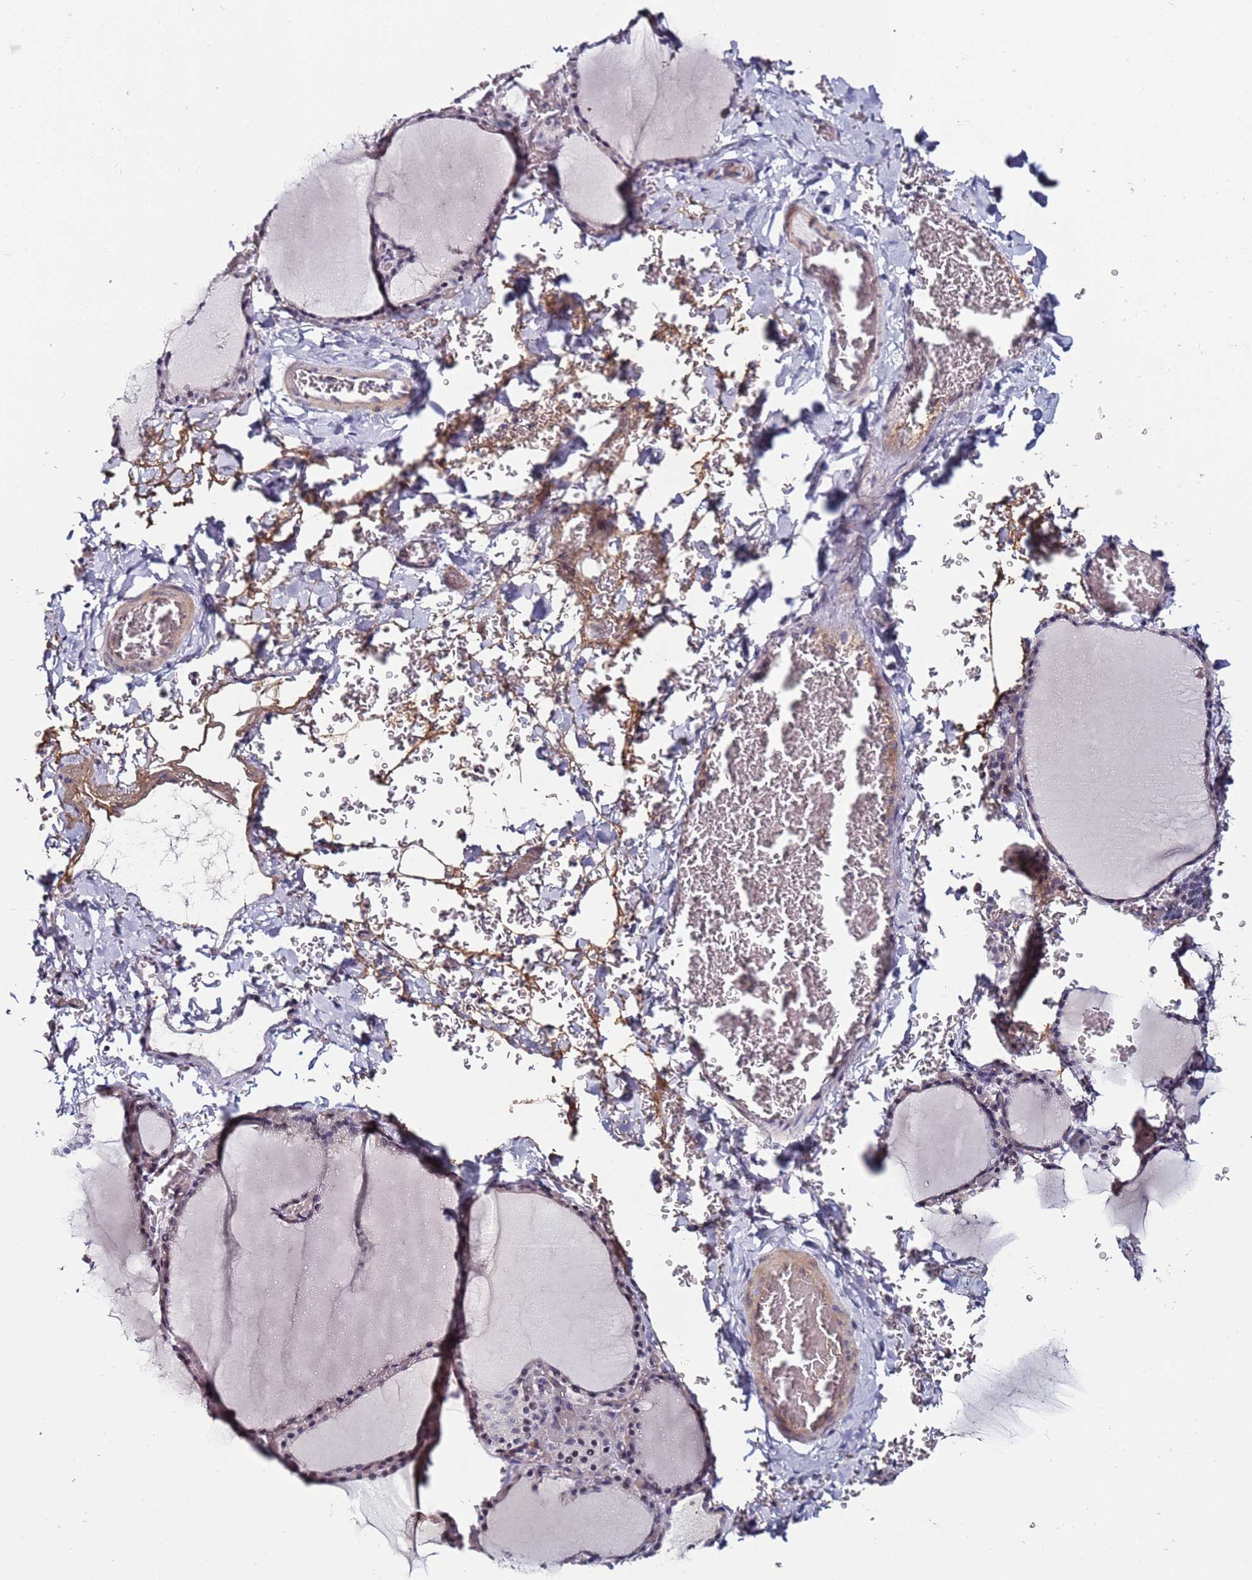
{"staining": {"intensity": "moderate", "quantity": "<25%", "location": "cytoplasmic/membranous"}, "tissue": "thyroid gland", "cell_type": "Glandular cells", "image_type": "normal", "snomed": [{"axis": "morphology", "description": "Normal tissue, NOS"}, {"axis": "topography", "description": "Thyroid gland"}], "caption": "A low amount of moderate cytoplasmic/membranous staining is identified in approximately <25% of glandular cells in normal thyroid gland. The protein is stained brown, and the nuclei are stained in blue (DAB (3,3'-diaminobenzidine) IHC with brightfield microscopy, high magnification).", "gene": "DUSP28", "patient": {"sex": "female", "age": 39}}